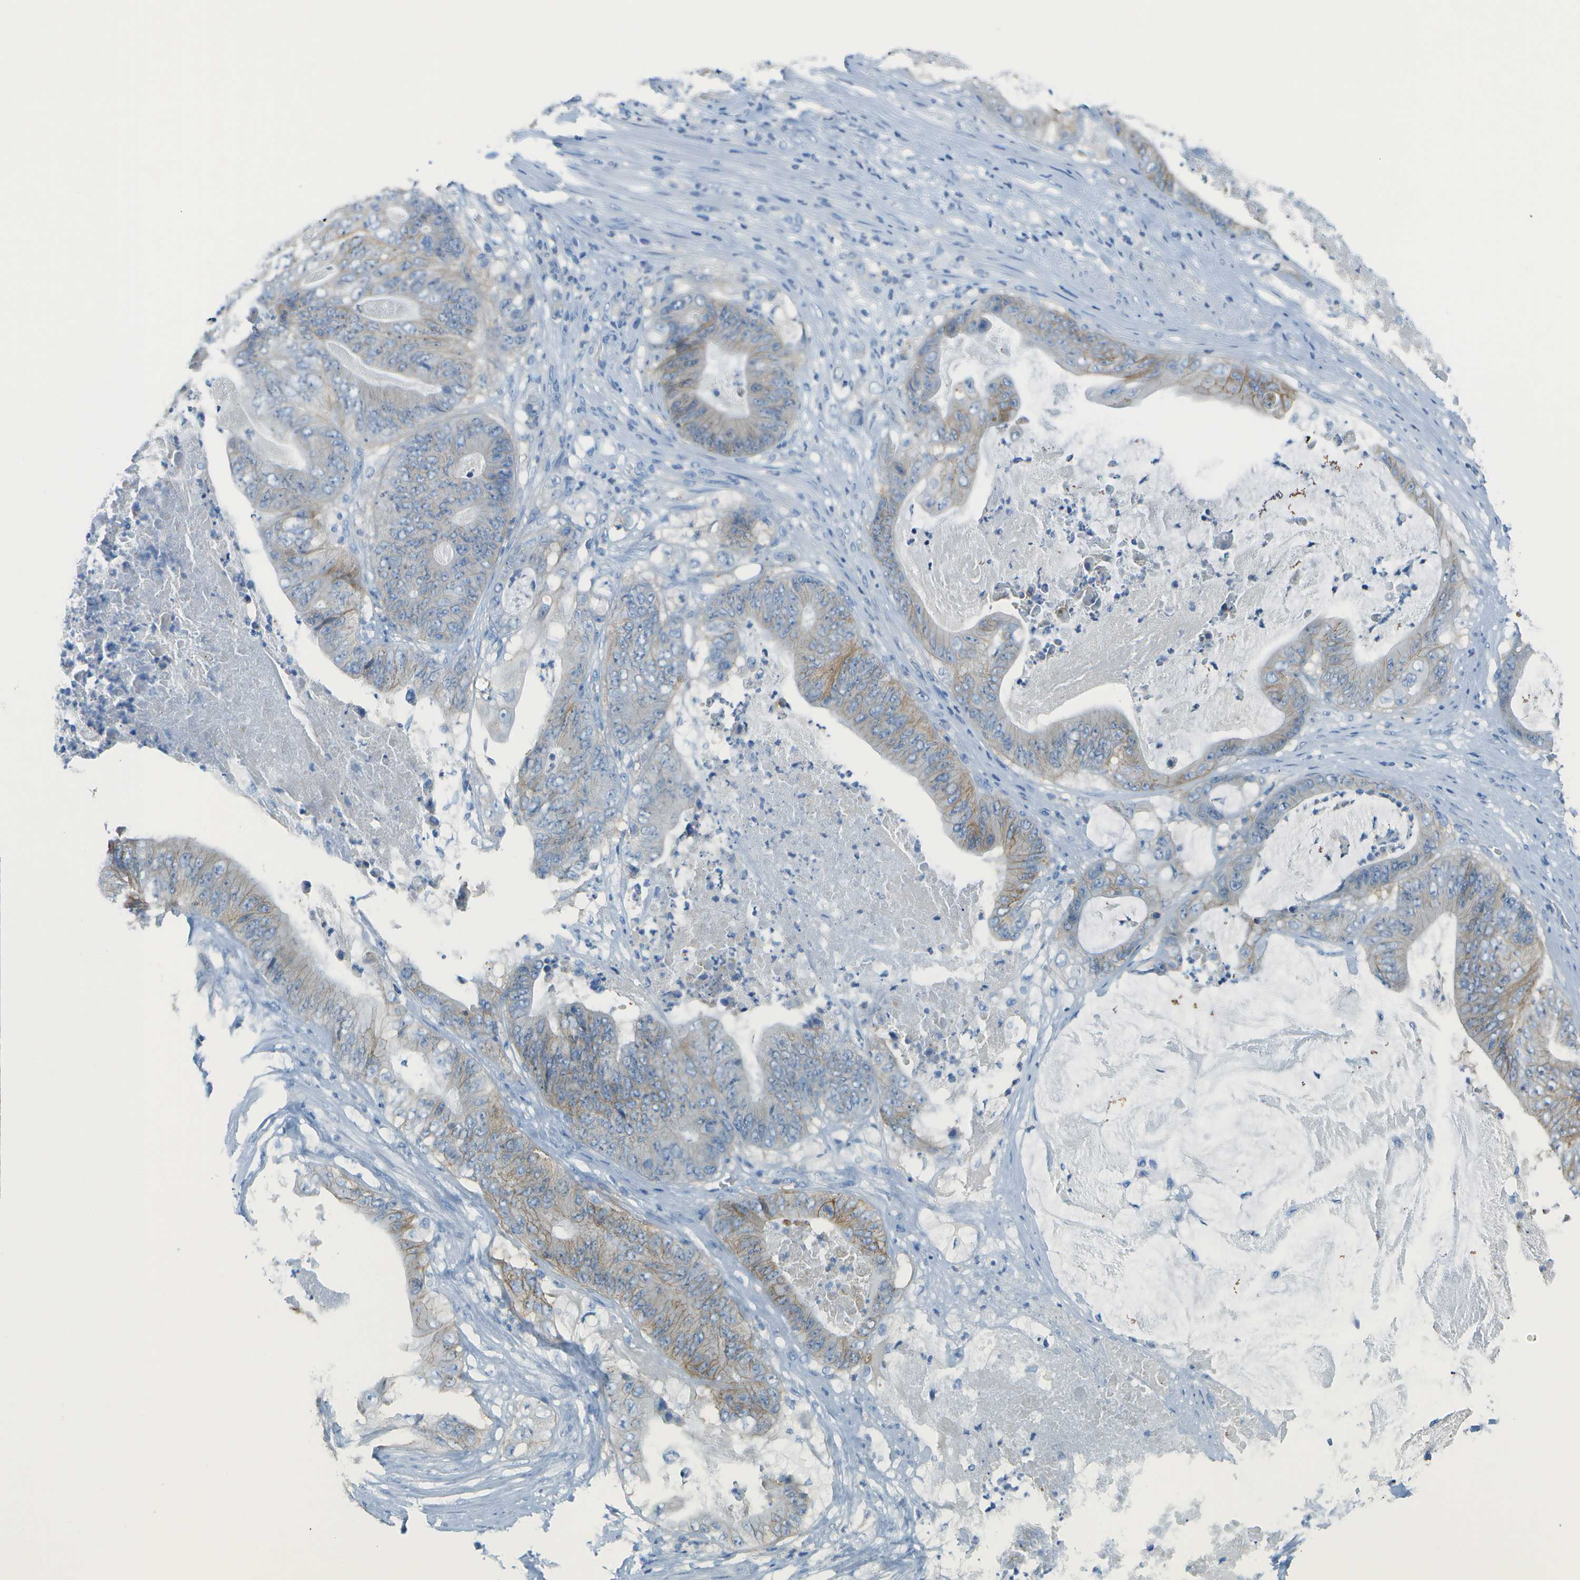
{"staining": {"intensity": "moderate", "quantity": "<25%", "location": "cytoplasmic/membranous"}, "tissue": "stomach cancer", "cell_type": "Tumor cells", "image_type": "cancer", "snomed": [{"axis": "morphology", "description": "Adenocarcinoma, NOS"}, {"axis": "topography", "description": "Stomach"}], "caption": "Immunohistochemical staining of human stomach cancer (adenocarcinoma) demonstrates moderate cytoplasmic/membranous protein expression in about <25% of tumor cells.", "gene": "CD46", "patient": {"sex": "female", "age": 73}}